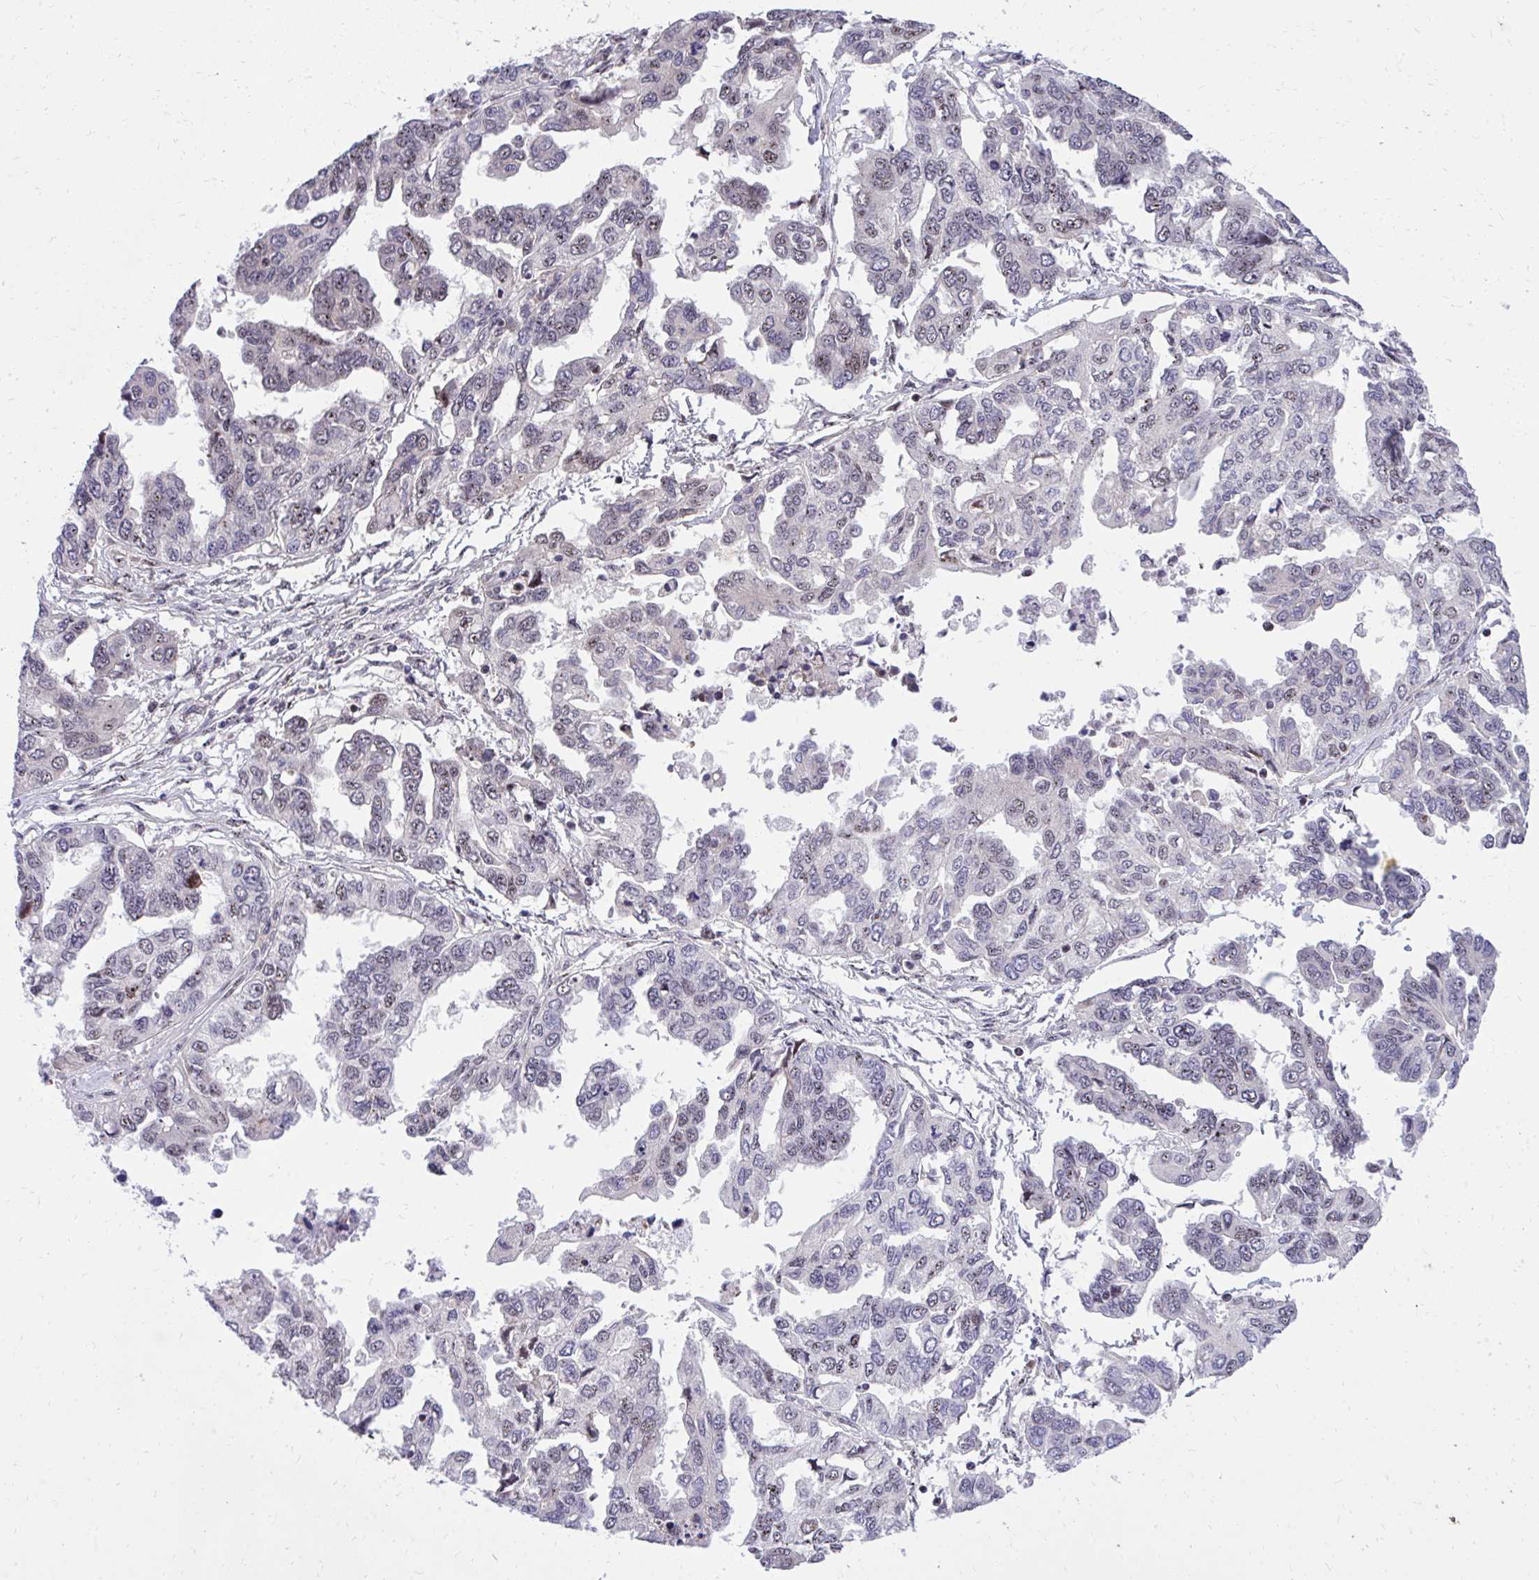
{"staining": {"intensity": "weak", "quantity": "<25%", "location": "nuclear"}, "tissue": "ovarian cancer", "cell_type": "Tumor cells", "image_type": "cancer", "snomed": [{"axis": "morphology", "description": "Cystadenocarcinoma, serous, NOS"}, {"axis": "topography", "description": "Ovary"}], "caption": "There is no significant positivity in tumor cells of ovarian cancer (serous cystadenocarcinoma).", "gene": "HOXA4", "patient": {"sex": "female", "age": 53}}